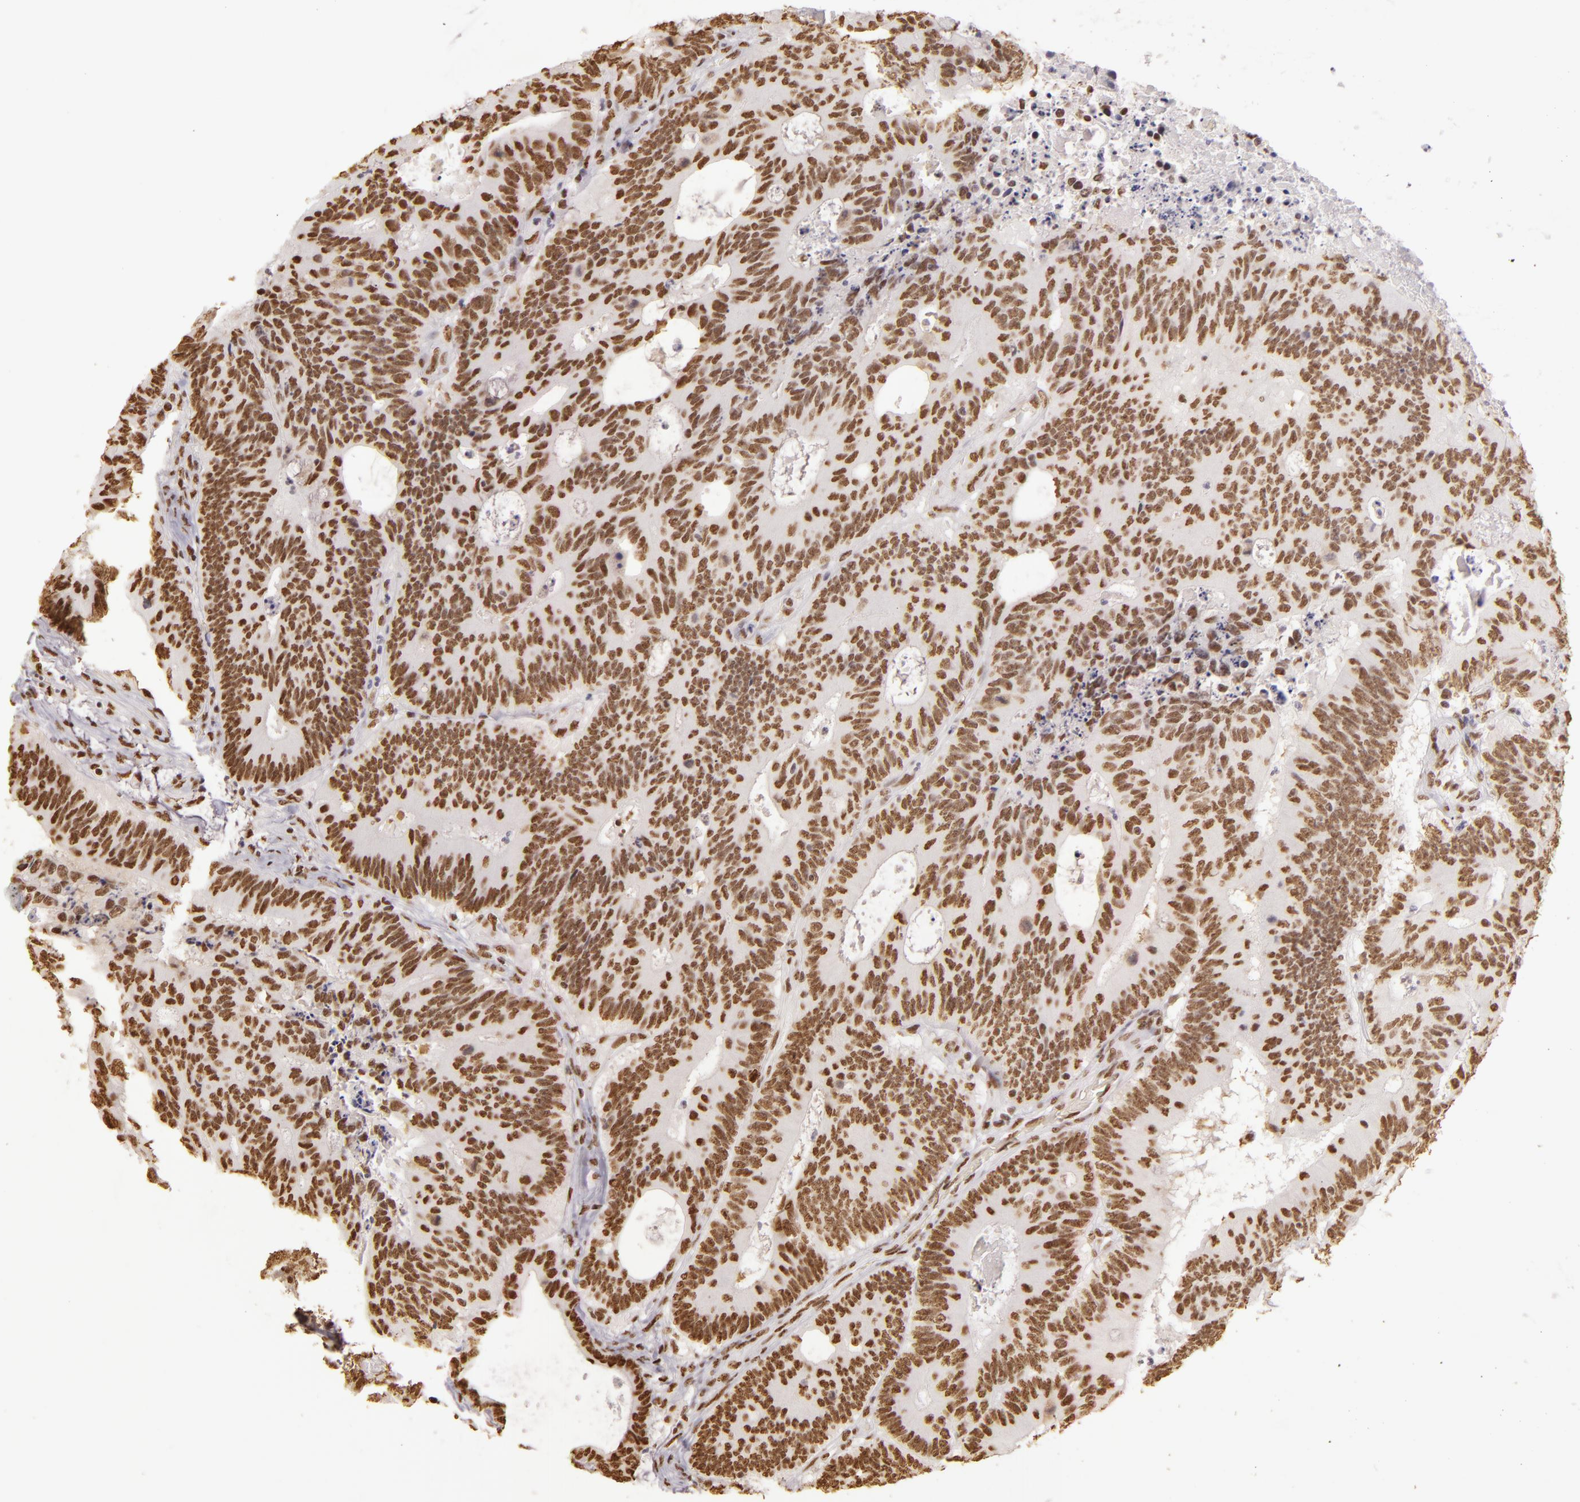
{"staining": {"intensity": "moderate", "quantity": ">75%", "location": "nuclear"}, "tissue": "colorectal cancer", "cell_type": "Tumor cells", "image_type": "cancer", "snomed": [{"axis": "morphology", "description": "Adenocarcinoma, NOS"}, {"axis": "topography", "description": "Colon"}], "caption": "Immunohistochemical staining of human adenocarcinoma (colorectal) shows medium levels of moderate nuclear protein positivity in about >75% of tumor cells. Nuclei are stained in blue.", "gene": "PAPOLA", "patient": {"sex": "male", "age": 65}}